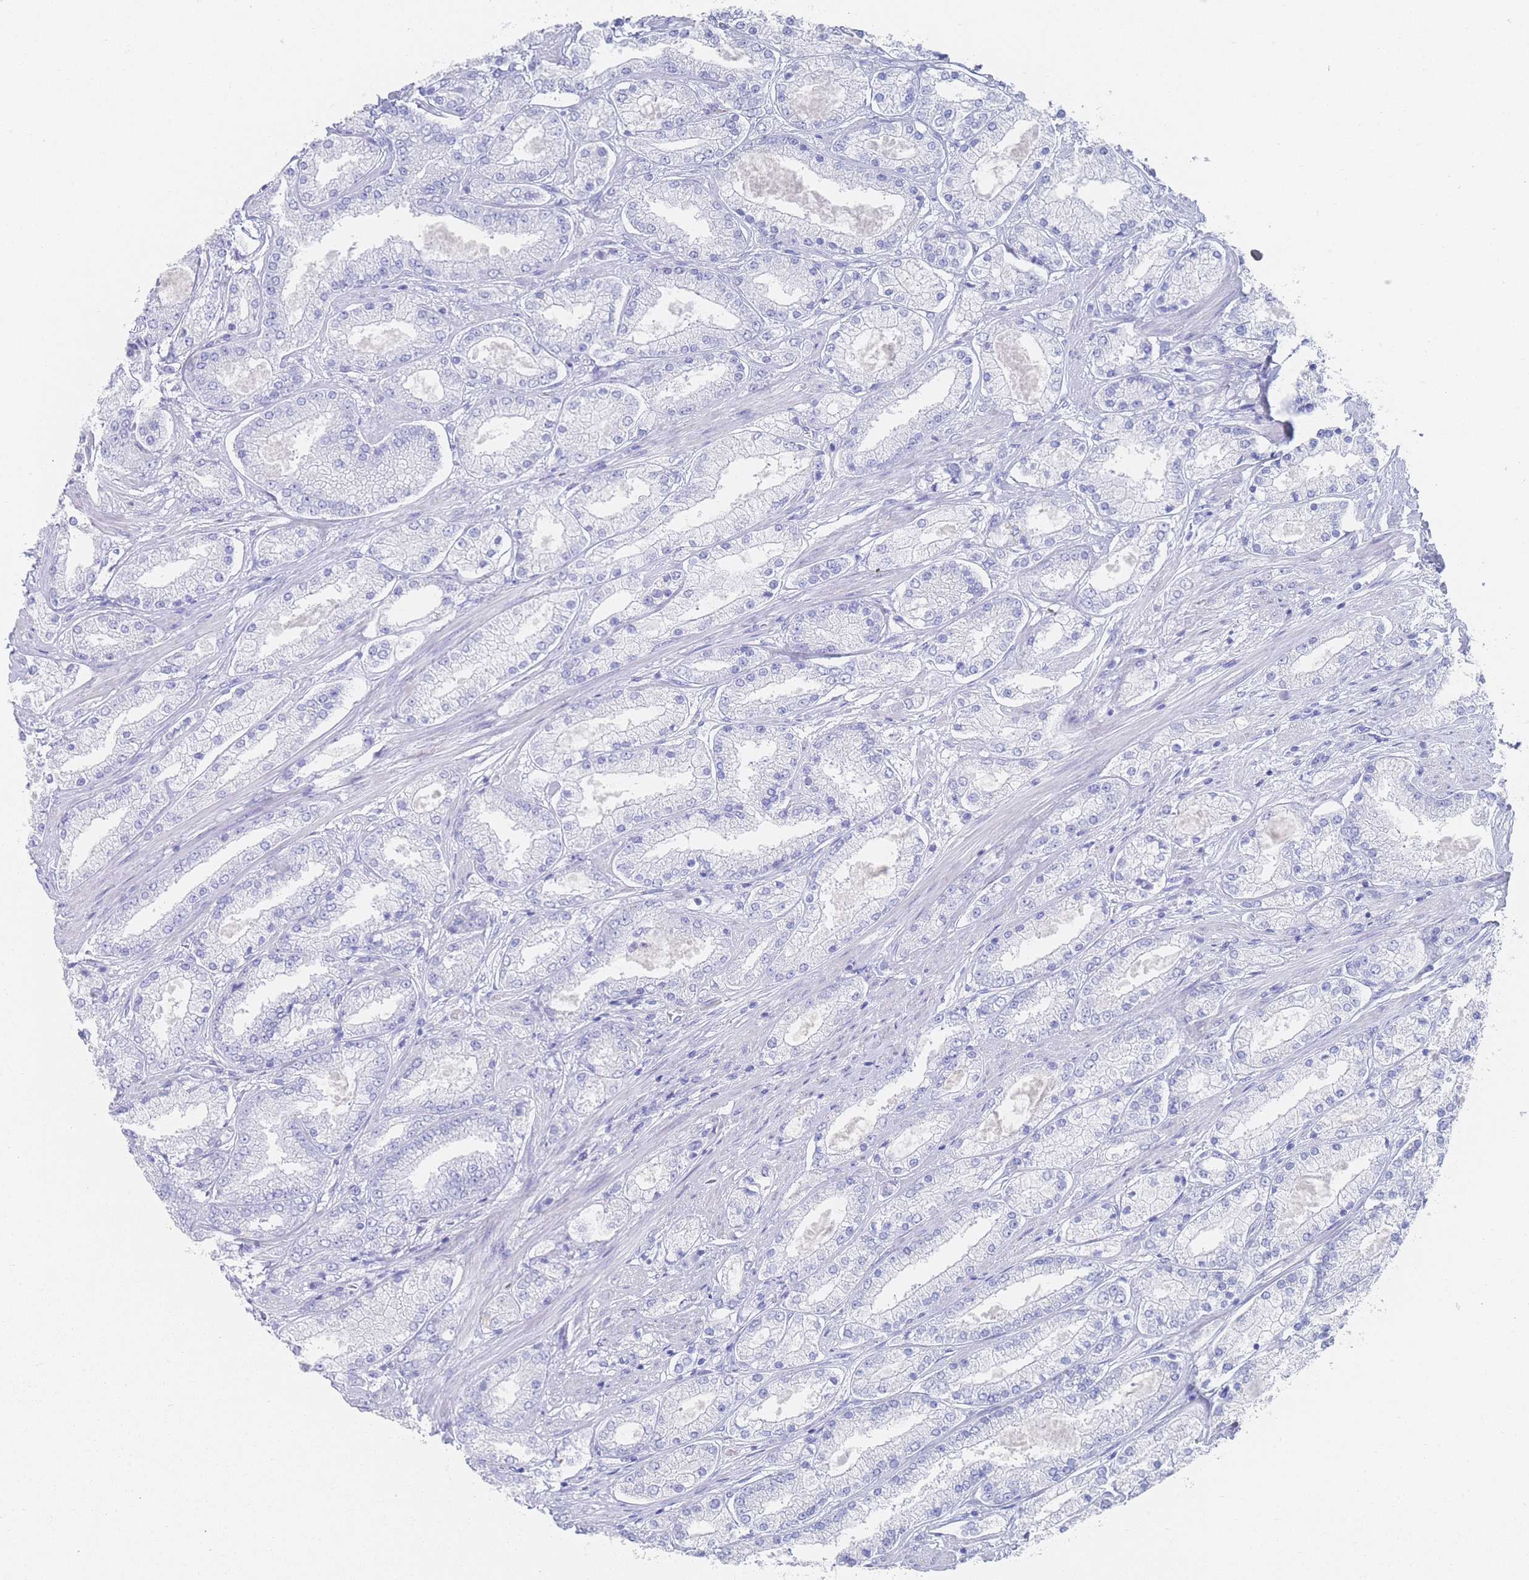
{"staining": {"intensity": "negative", "quantity": "none", "location": "none"}, "tissue": "prostate cancer", "cell_type": "Tumor cells", "image_type": "cancer", "snomed": [{"axis": "morphology", "description": "Adenocarcinoma, High grade"}, {"axis": "topography", "description": "Prostate"}], "caption": "Prostate adenocarcinoma (high-grade) was stained to show a protein in brown. There is no significant staining in tumor cells. (Brightfield microscopy of DAB IHC at high magnification).", "gene": "LRRC37A", "patient": {"sex": "male", "age": 69}}